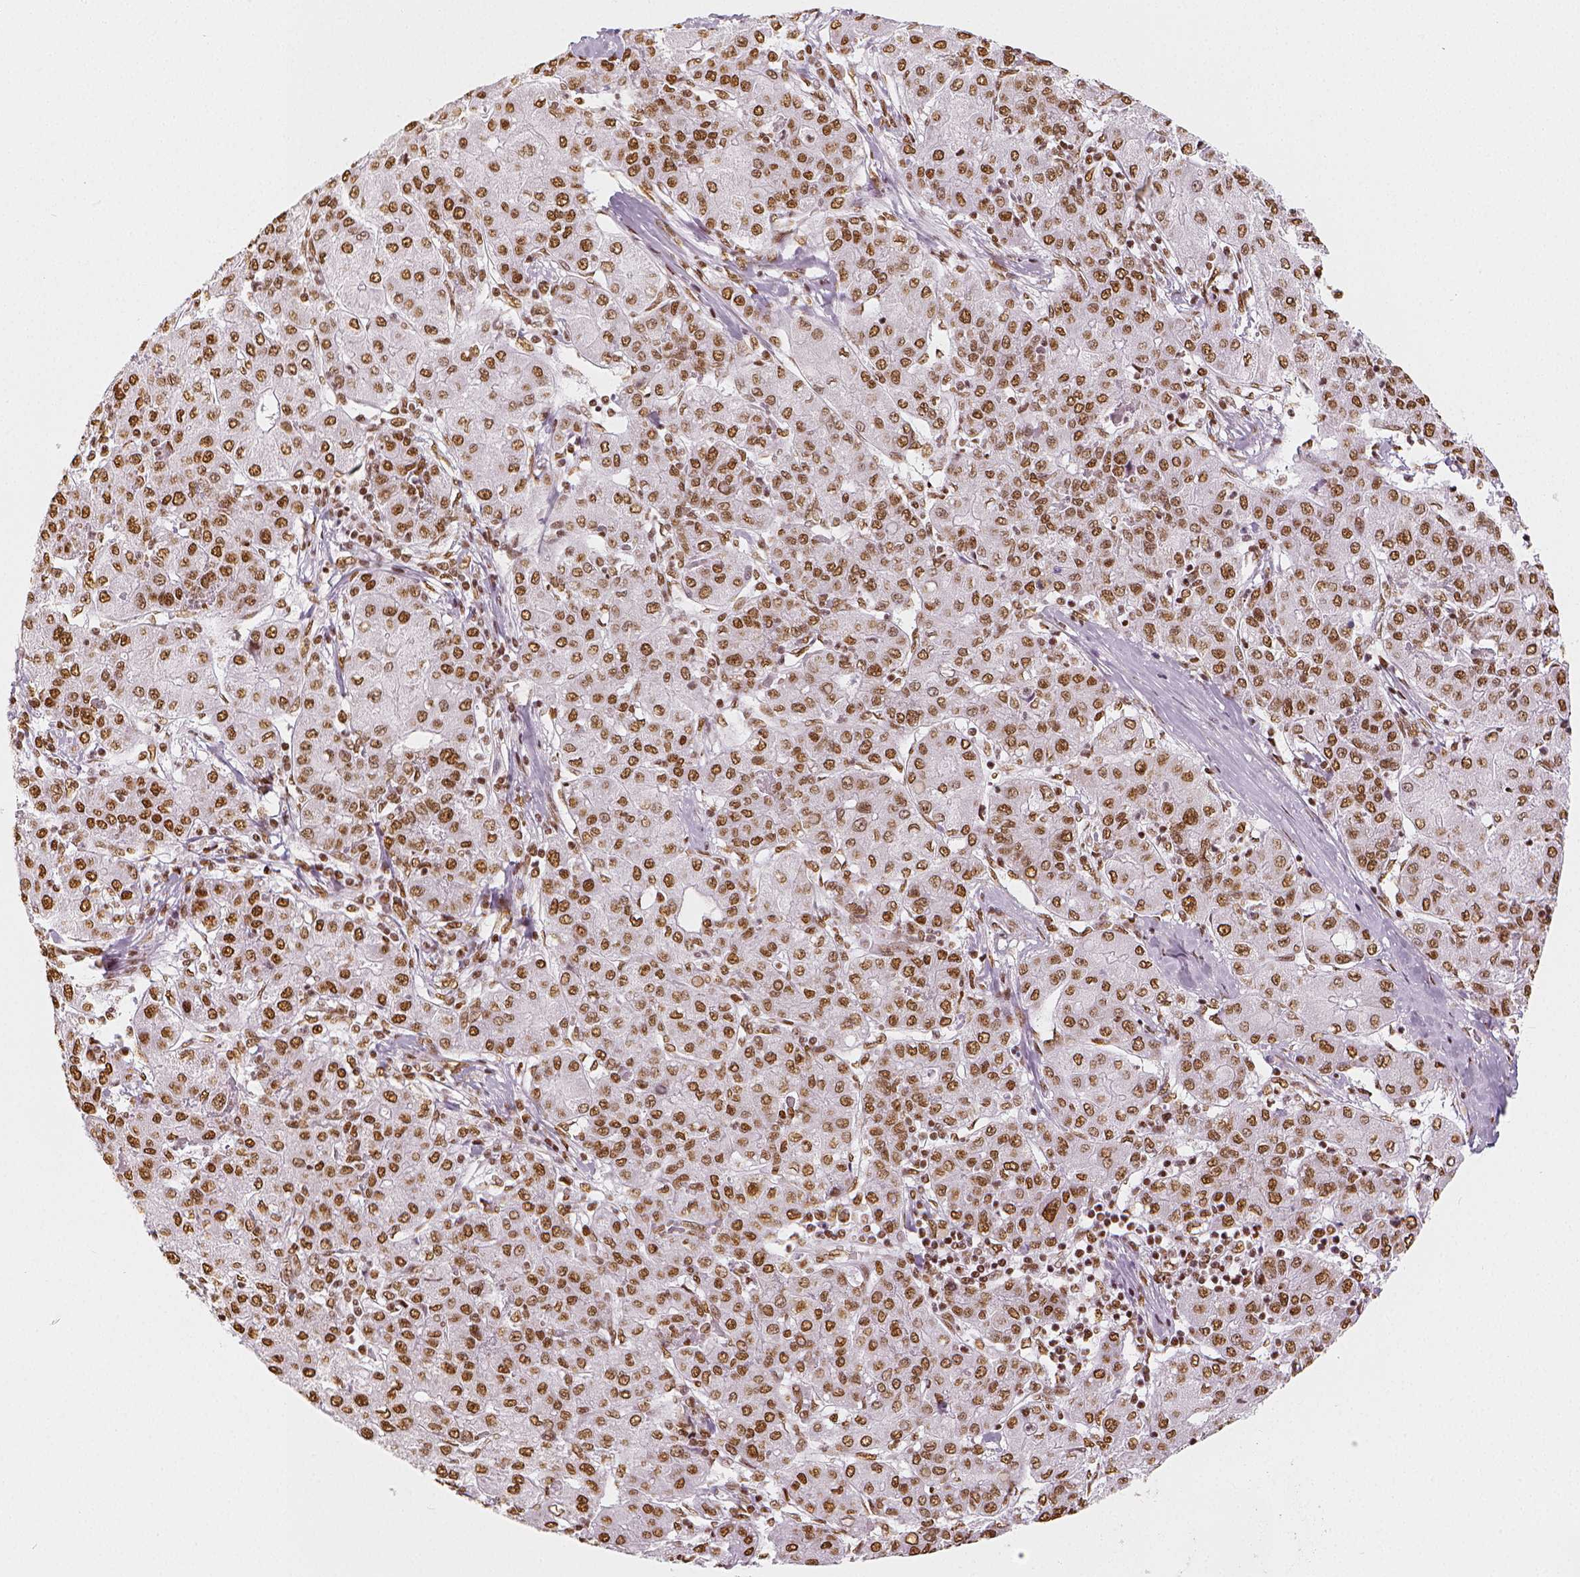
{"staining": {"intensity": "moderate", "quantity": ">75%", "location": "nuclear"}, "tissue": "liver cancer", "cell_type": "Tumor cells", "image_type": "cancer", "snomed": [{"axis": "morphology", "description": "Carcinoma, Hepatocellular, NOS"}, {"axis": "topography", "description": "Liver"}], "caption": "Immunohistochemical staining of hepatocellular carcinoma (liver) reveals medium levels of moderate nuclear protein positivity in about >75% of tumor cells.", "gene": "KDM5B", "patient": {"sex": "male", "age": 65}}